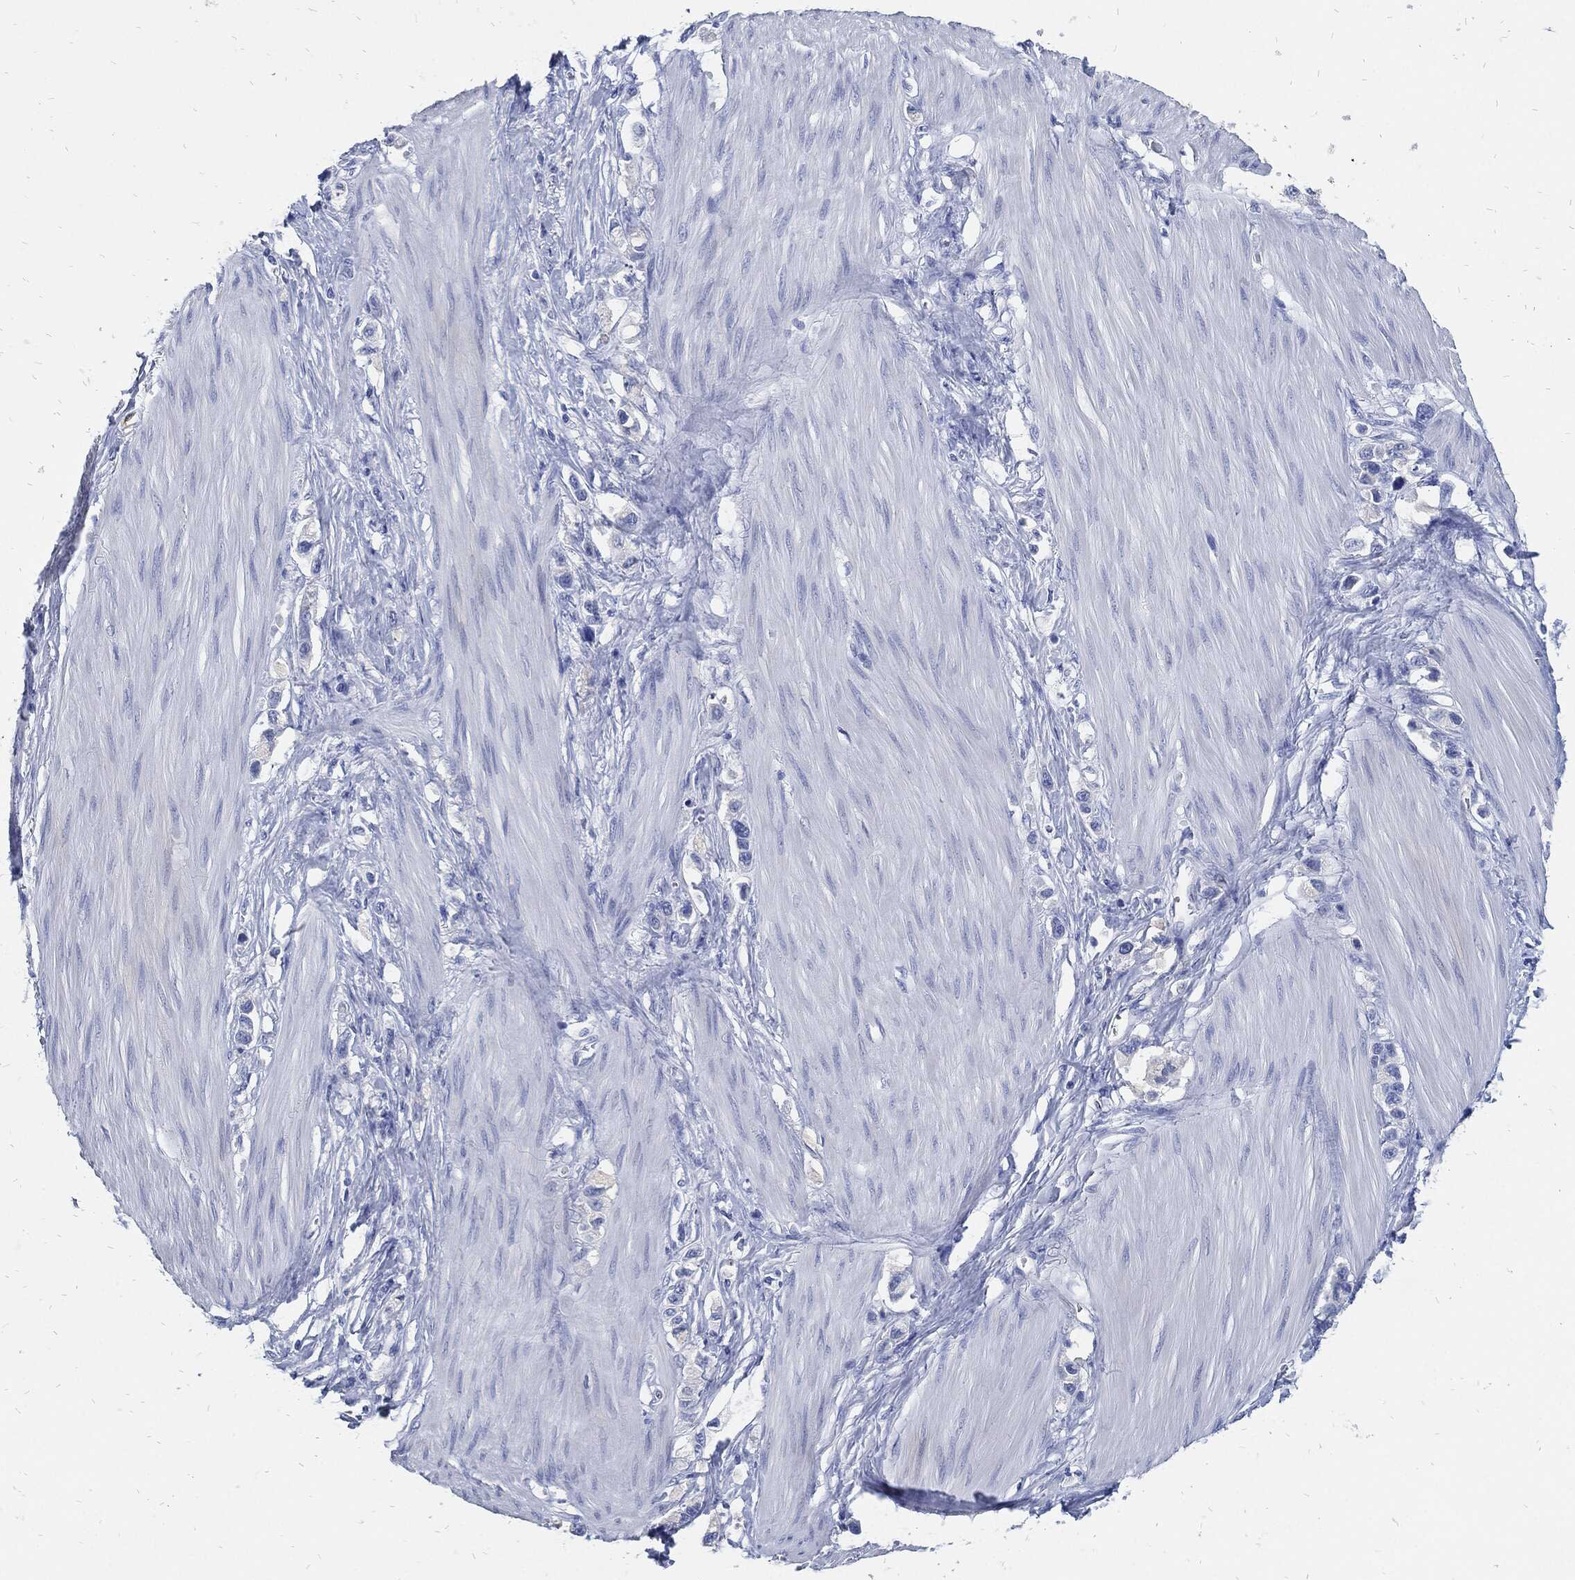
{"staining": {"intensity": "negative", "quantity": "none", "location": "none"}, "tissue": "stomach cancer", "cell_type": "Tumor cells", "image_type": "cancer", "snomed": [{"axis": "morphology", "description": "Normal tissue, NOS"}, {"axis": "morphology", "description": "Adenocarcinoma, NOS"}, {"axis": "morphology", "description": "Adenocarcinoma, High grade"}, {"axis": "topography", "description": "Stomach, upper"}, {"axis": "topography", "description": "Stomach"}], "caption": "DAB immunohistochemical staining of stomach cancer (adenocarcinoma (high-grade)) reveals no significant positivity in tumor cells.", "gene": "FABP4", "patient": {"sex": "female", "age": 65}}